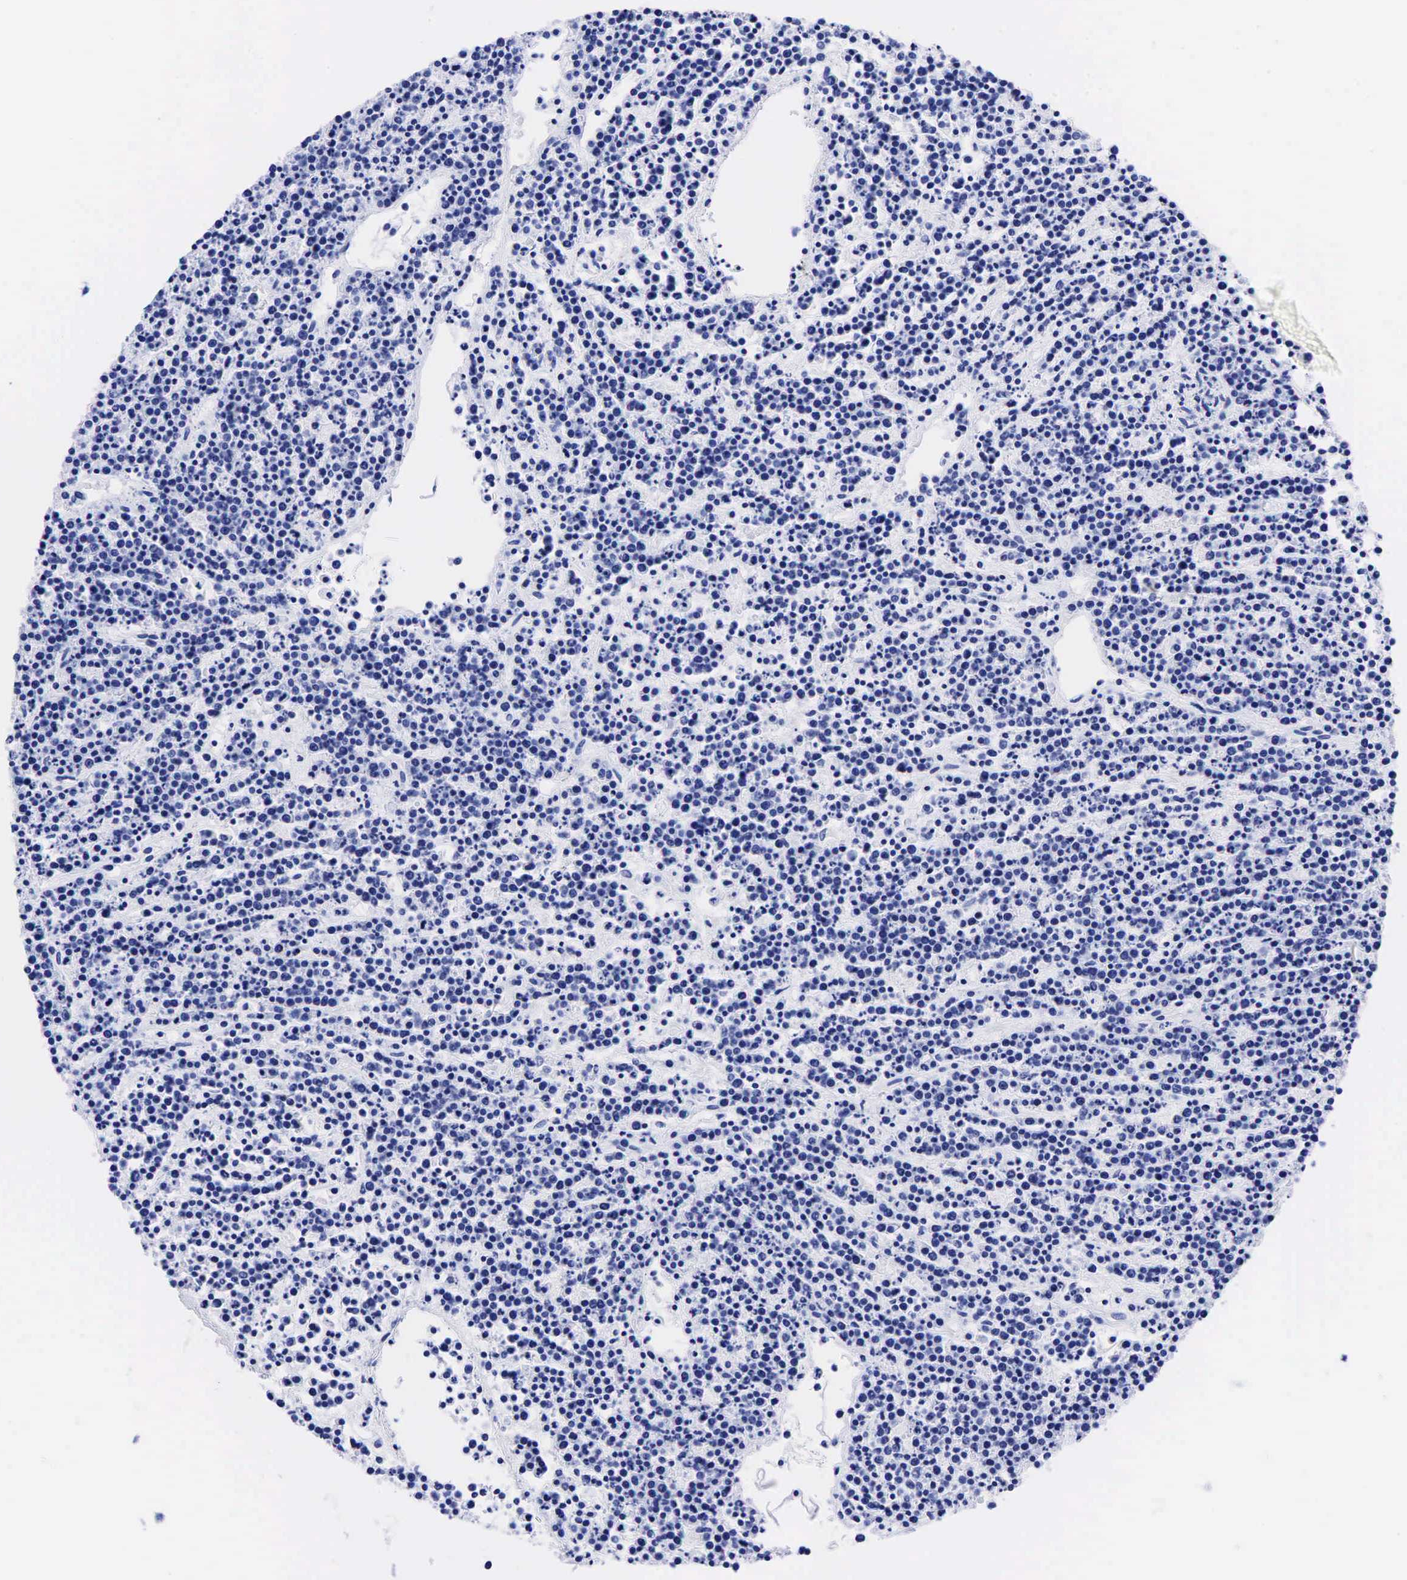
{"staining": {"intensity": "negative", "quantity": "none", "location": "none"}, "tissue": "lymphoma", "cell_type": "Tumor cells", "image_type": "cancer", "snomed": [{"axis": "morphology", "description": "Malignant lymphoma, non-Hodgkin's type, High grade"}, {"axis": "topography", "description": "Ovary"}], "caption": "This is a histopathology image of immunohistochemistry (IHC) staining of malignant lymphoma, non-Hodgkin's type (high-grade), which shows no expression in tumor cells. (Stains: DAB (3,3'-diaminobenzidine) immunohistochemistry (IHC) with hematoxylin counter stain, Microscopy: brightfield microscopy at high magnification).", "gene": "CHGA", "patient": {"sex": "female", "age": 56}}